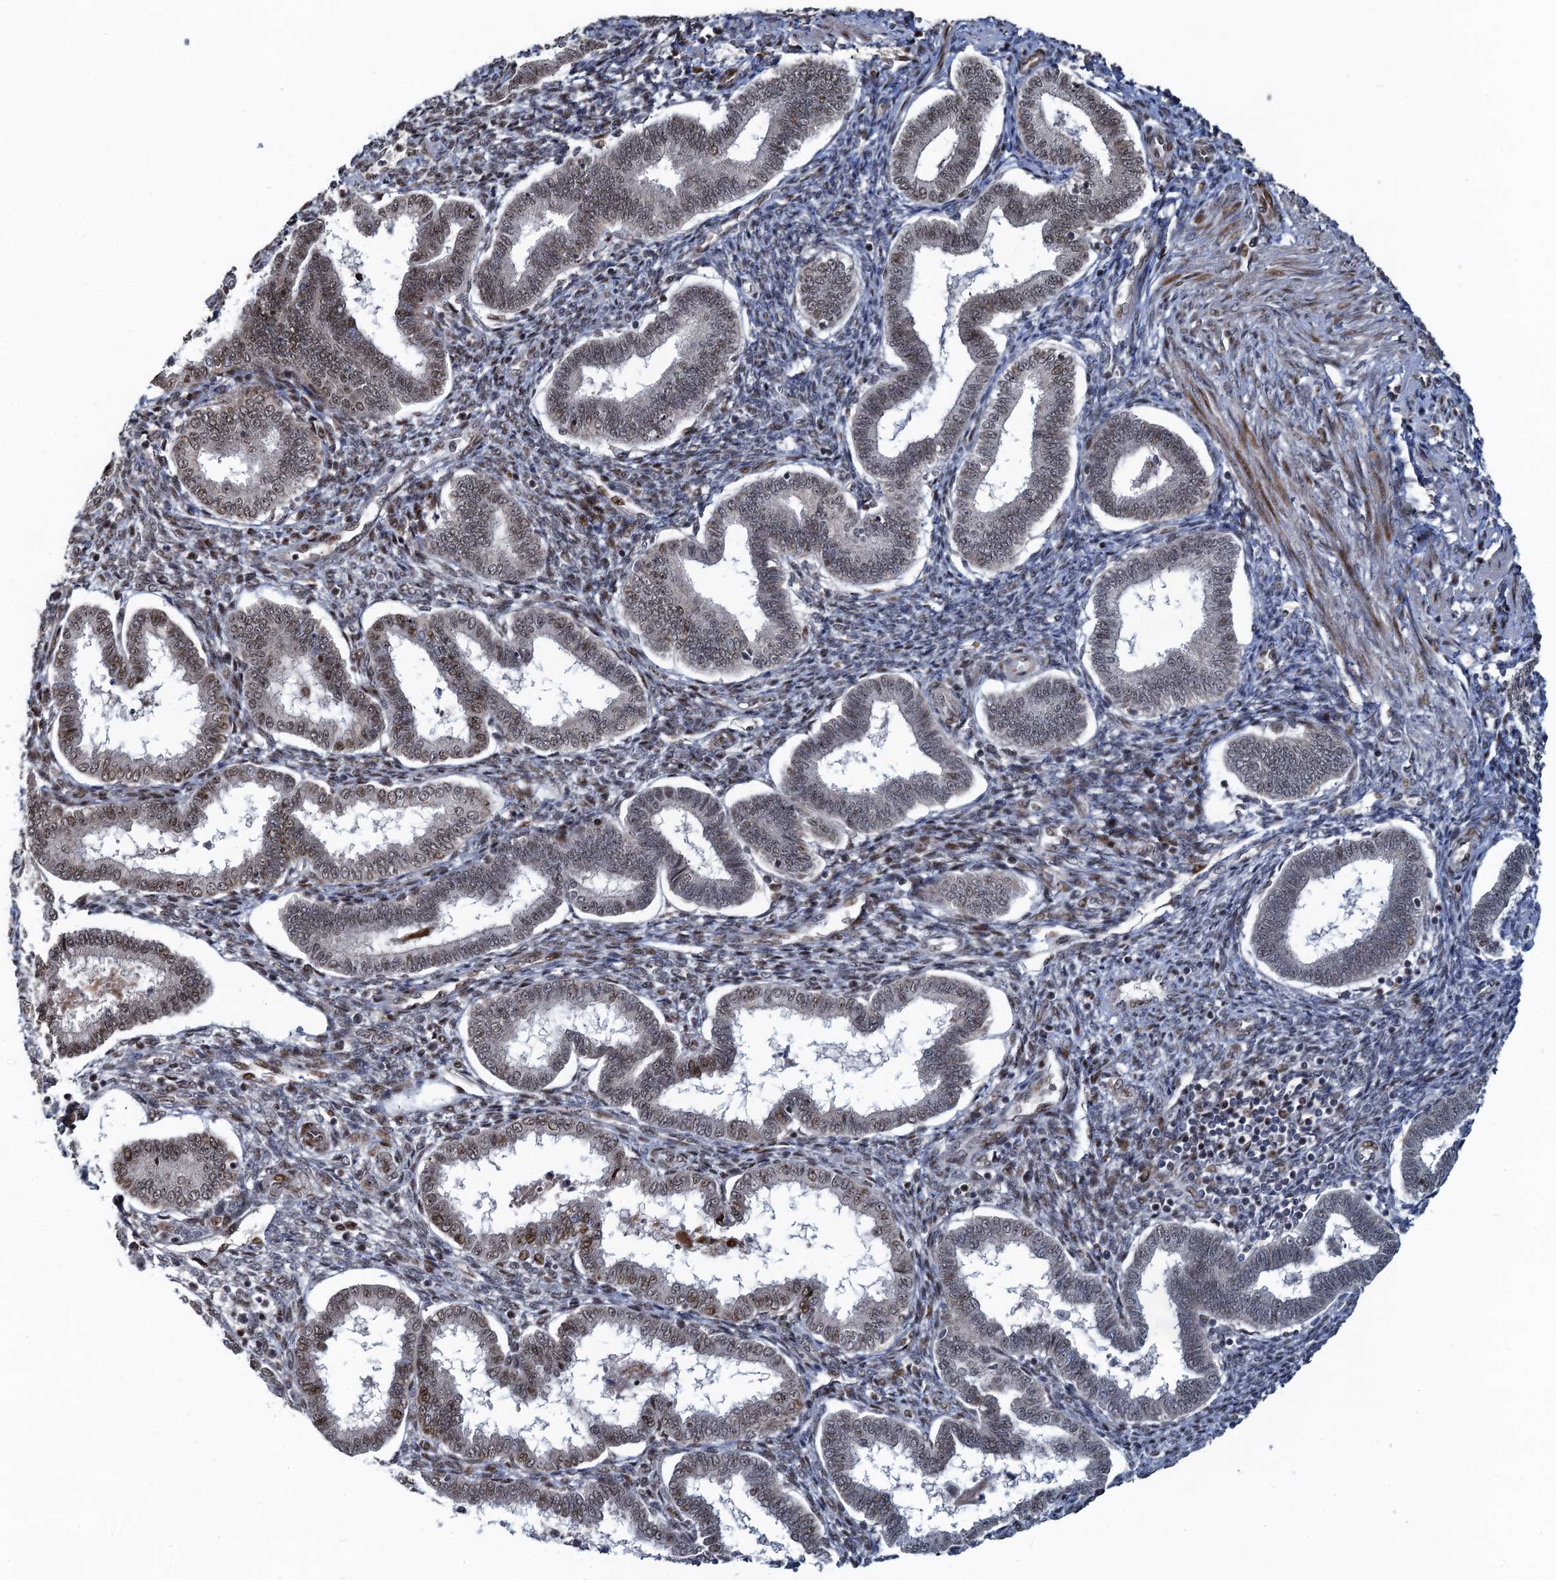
{"staining": {"intensity": "moderate", "quantity": "<25%", "location": "nuclear"}, "tissue": "endometrium", "cell_type": "Cells in endometrial stroma", "image_type": "normal", "snomed": [{"axis": "morphology", "description": "Normal tissue, NOS"}, {"axis": "topography", "description": "Endometrium"}], "caption": "Cells in endometrial stroma show low levels of moderate nuclear expression in approximately <25% of cells in benign human endometrium.", "gene": "ATOSA", "patient": {"sex": "female", "age": 24}}